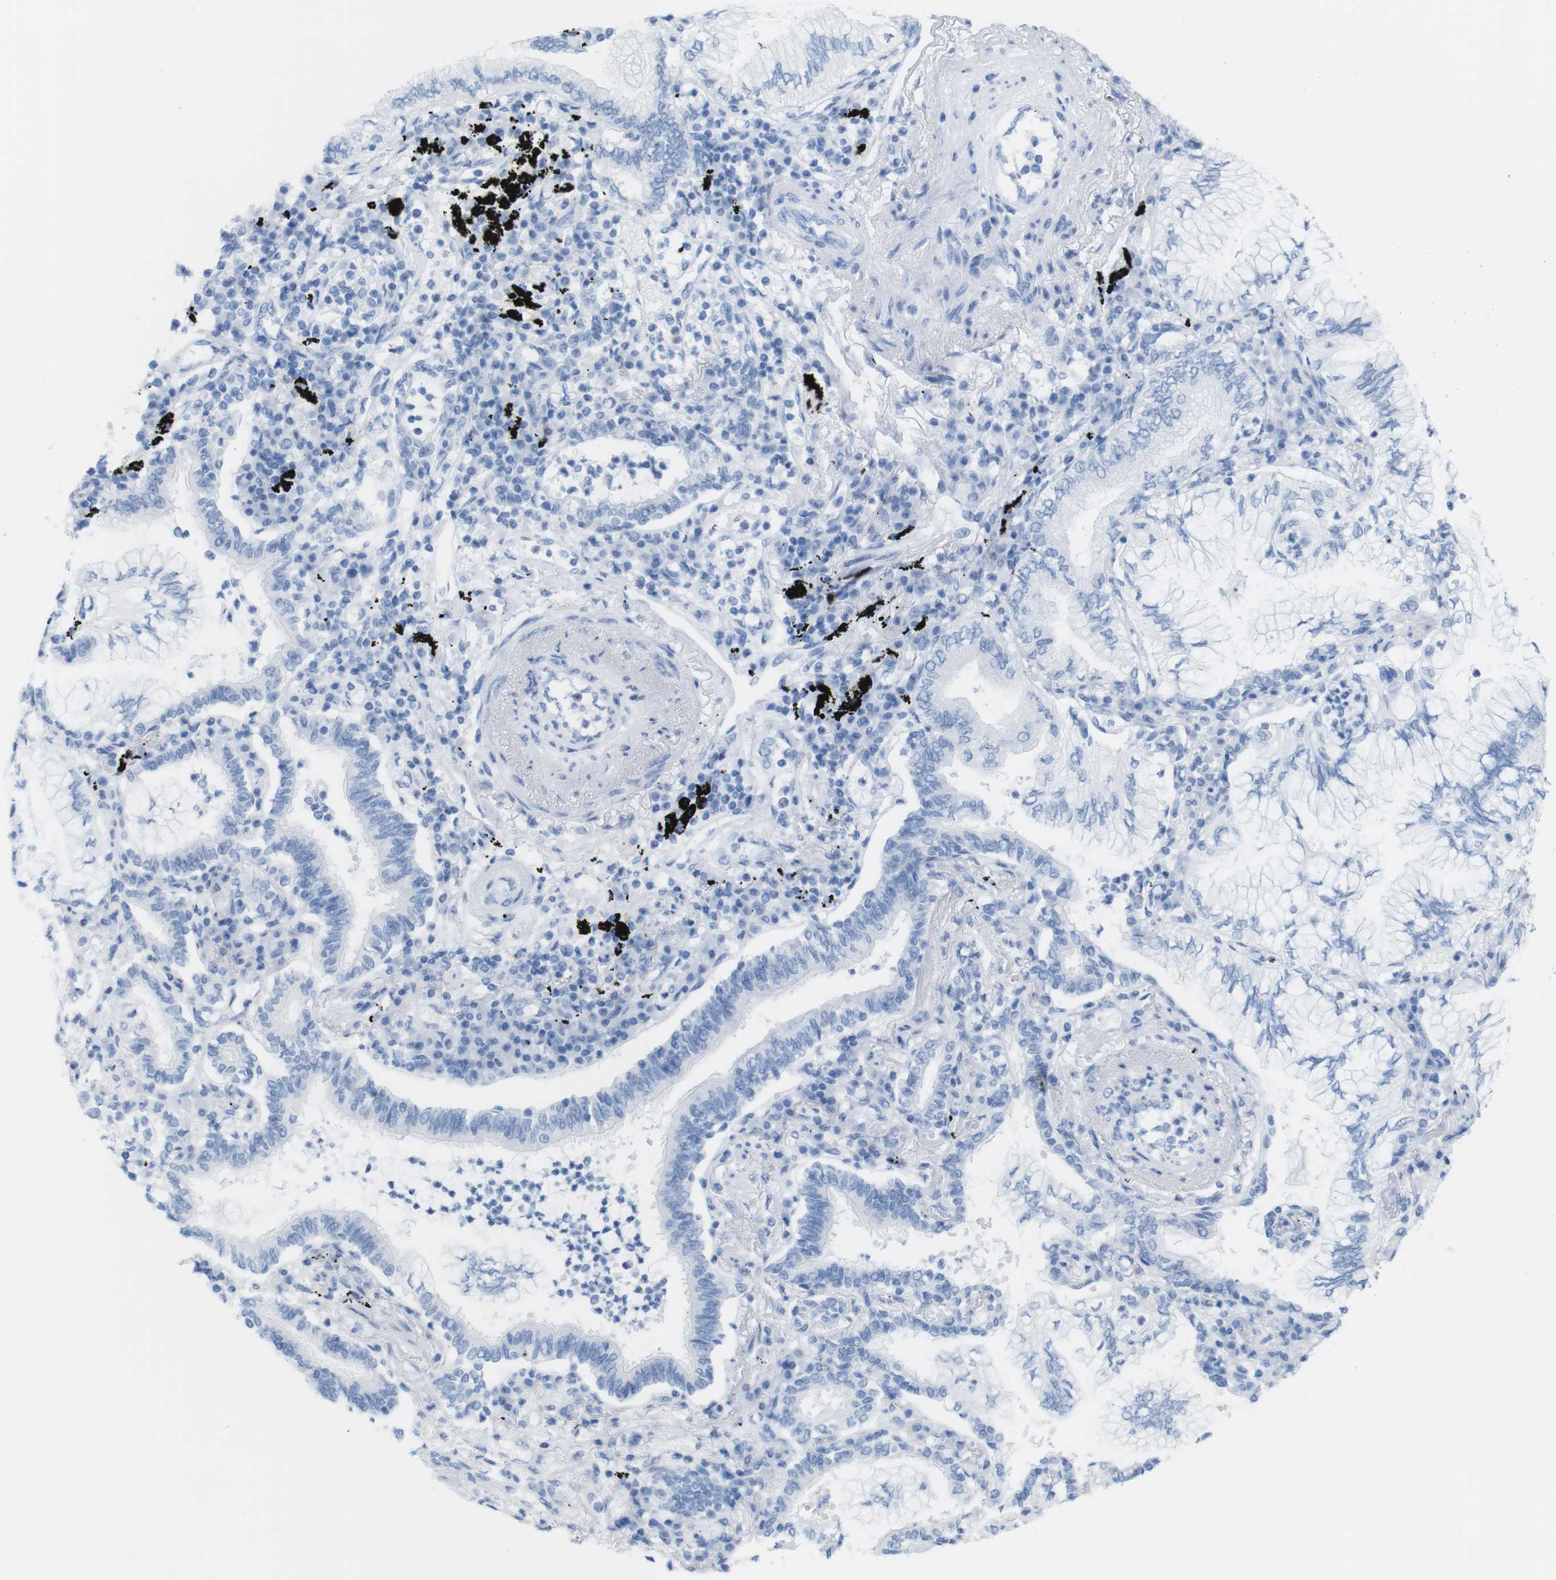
{"staining": {"intensity": "negative", "quantity": "none", "location": "none"}, "tissue": "lung cancer", "cell_type": "Tumor cells", "image_type": "cancer", "snomed": [{"axis": "morphology", "description": "Normal tissue, NOS"}, {"axis": "morphology", "description": "Adenocarcinoma, NOS"}, {"axis": "topography", "description": "Bronchus"}, {"axis": "topography", "description": "Lung"}], "caption": "Immunohistochemistry (IHC) photomicrograph of adenocarcinoma (lung) stained for a protein (brown), which demonstrates no staining in tumor cells.", "gene": "MYH7", "patient": {"sex": "female", "age": 70}}